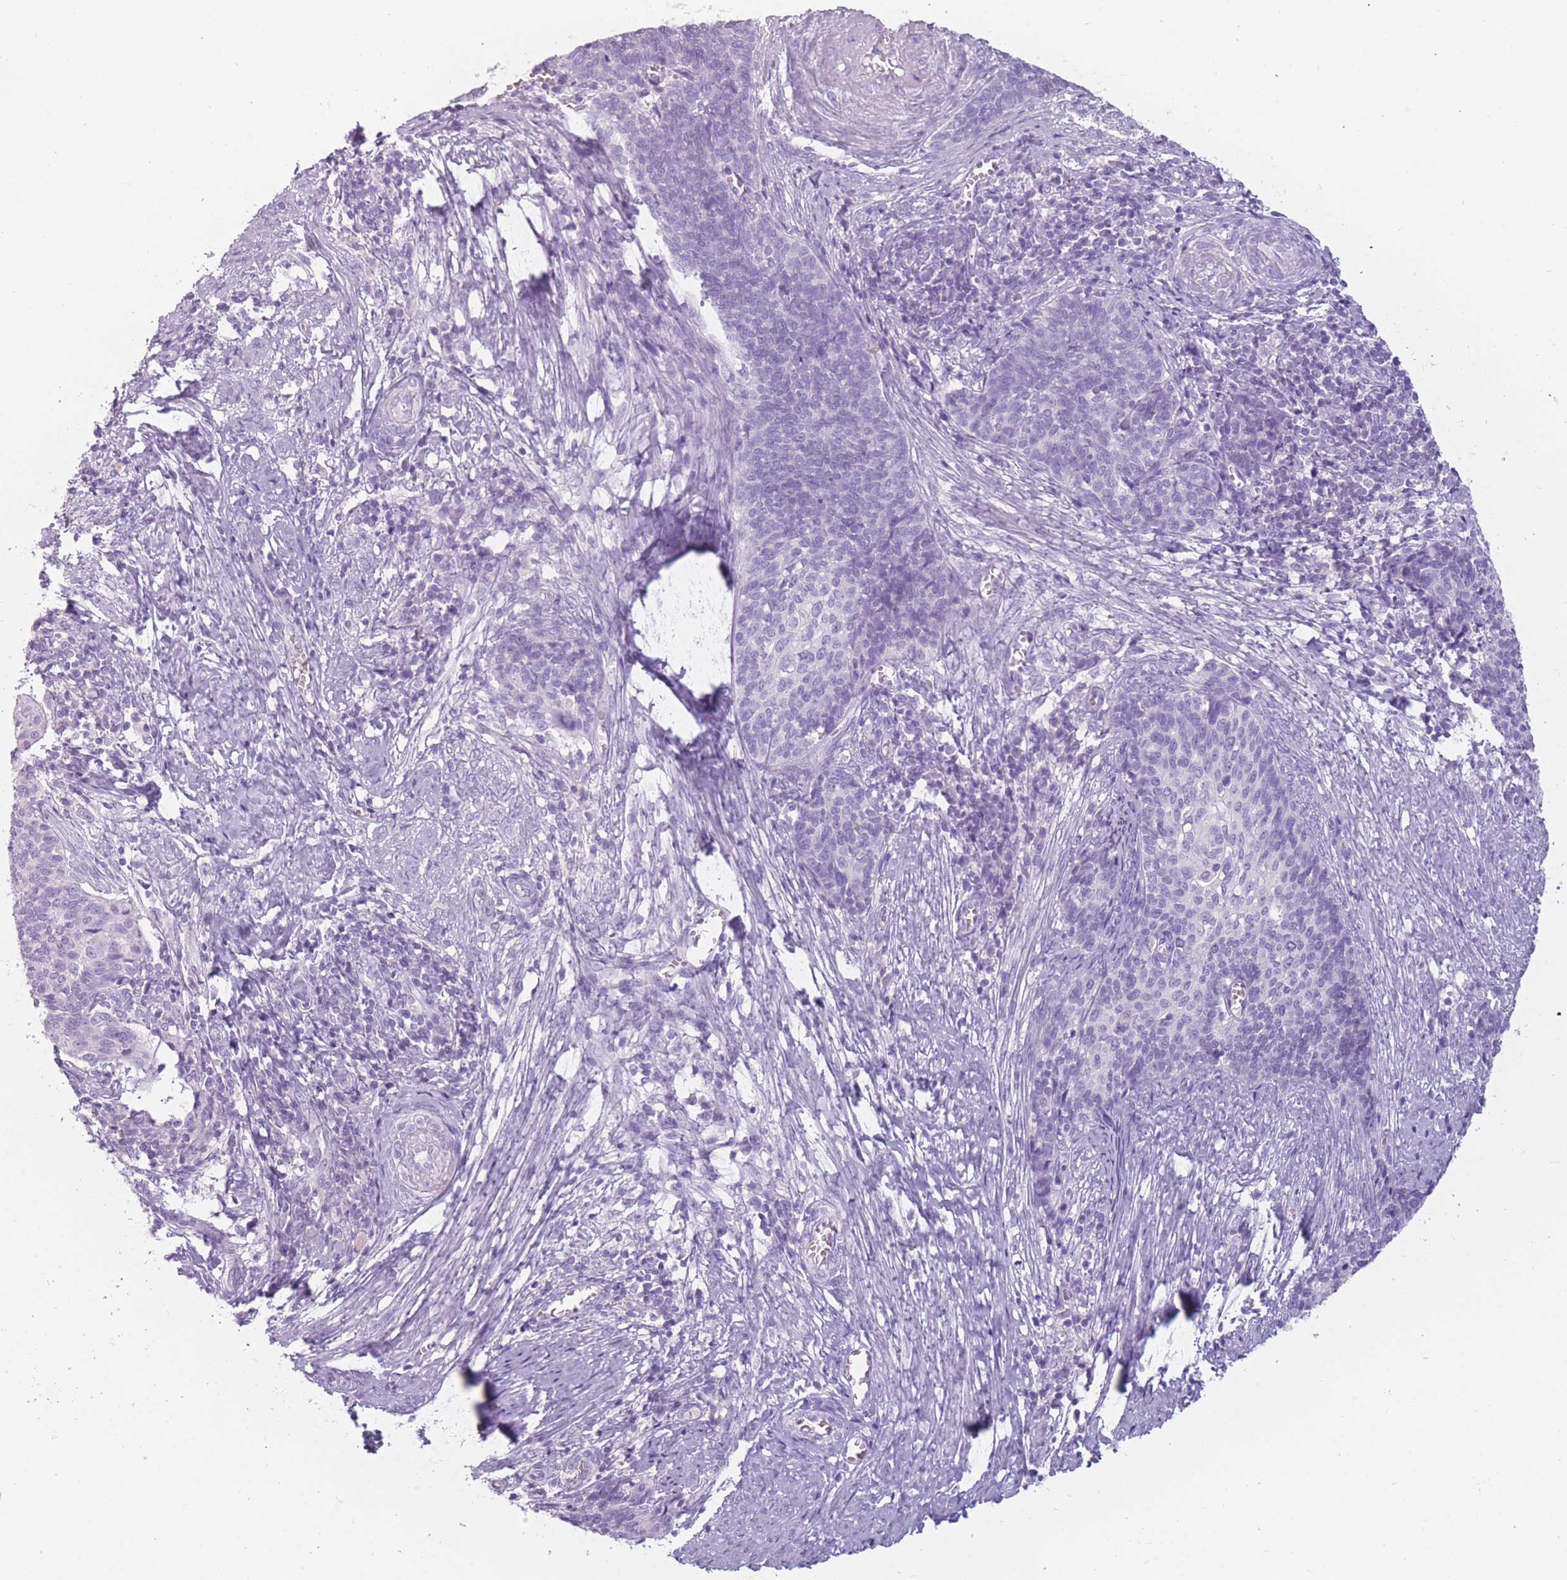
{"staining": {"intensity": "negative", "quantity": "none", "location": "none"}, "tissue": "cervical cancer", "cell_type": "Tumor cells", "image_type": "cancer", "snomed": [{"axis": "morphology", "description": "Squamous cell carcinoma, NOS"}, {"axis": "topography", "description": "Cervix"}], "caption": "IHC image of neoplastic tissue: human squamous cell carcinoma (cervical) stained with DAB (3,3'-diaminobenzidine) shows no significant protein staining in tumor cells.", "gene": "CCNO", "patient": {"sex": "female", "age": 39}}